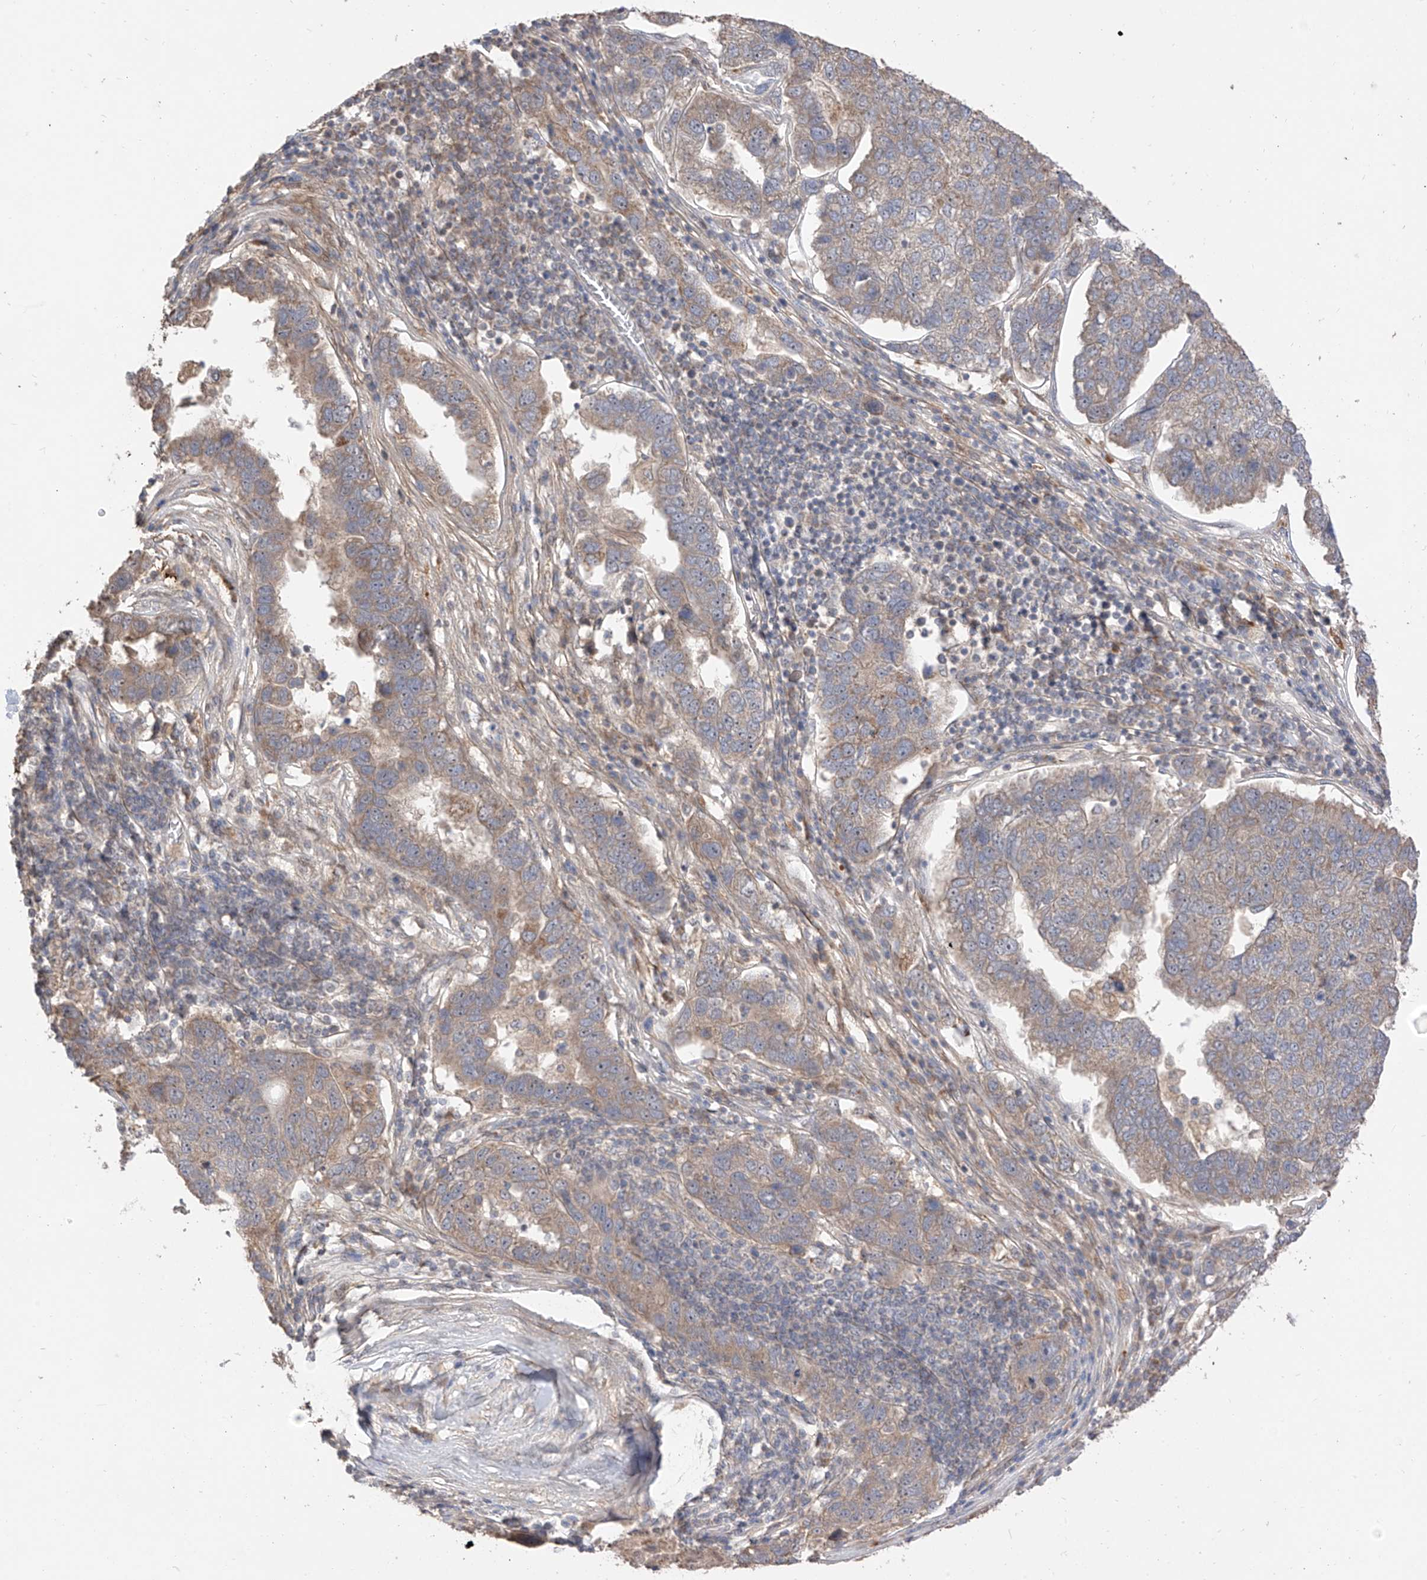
{"staining": {"intensity": "weak", "quantity": ">75%", "location": "cytoplasmic/membranous"}, "tissue": "pancreatic cancer", "cell_type": "Tumor cells", "image_type": "cancer", "snomed": [{"axis": "morphology", "description": "Adenocarcinoma, NOS"}, {"axis": "topography", "description": "Pancreas"}], "caption": "Immunohistochemical staining of human pancreatic adenocarcinoma shows weak cytoplasmic/membranous protein expression in about >75% of tumor cells.", "gene": "LATS1", "patient": {"sex": "female", "age": 61}}